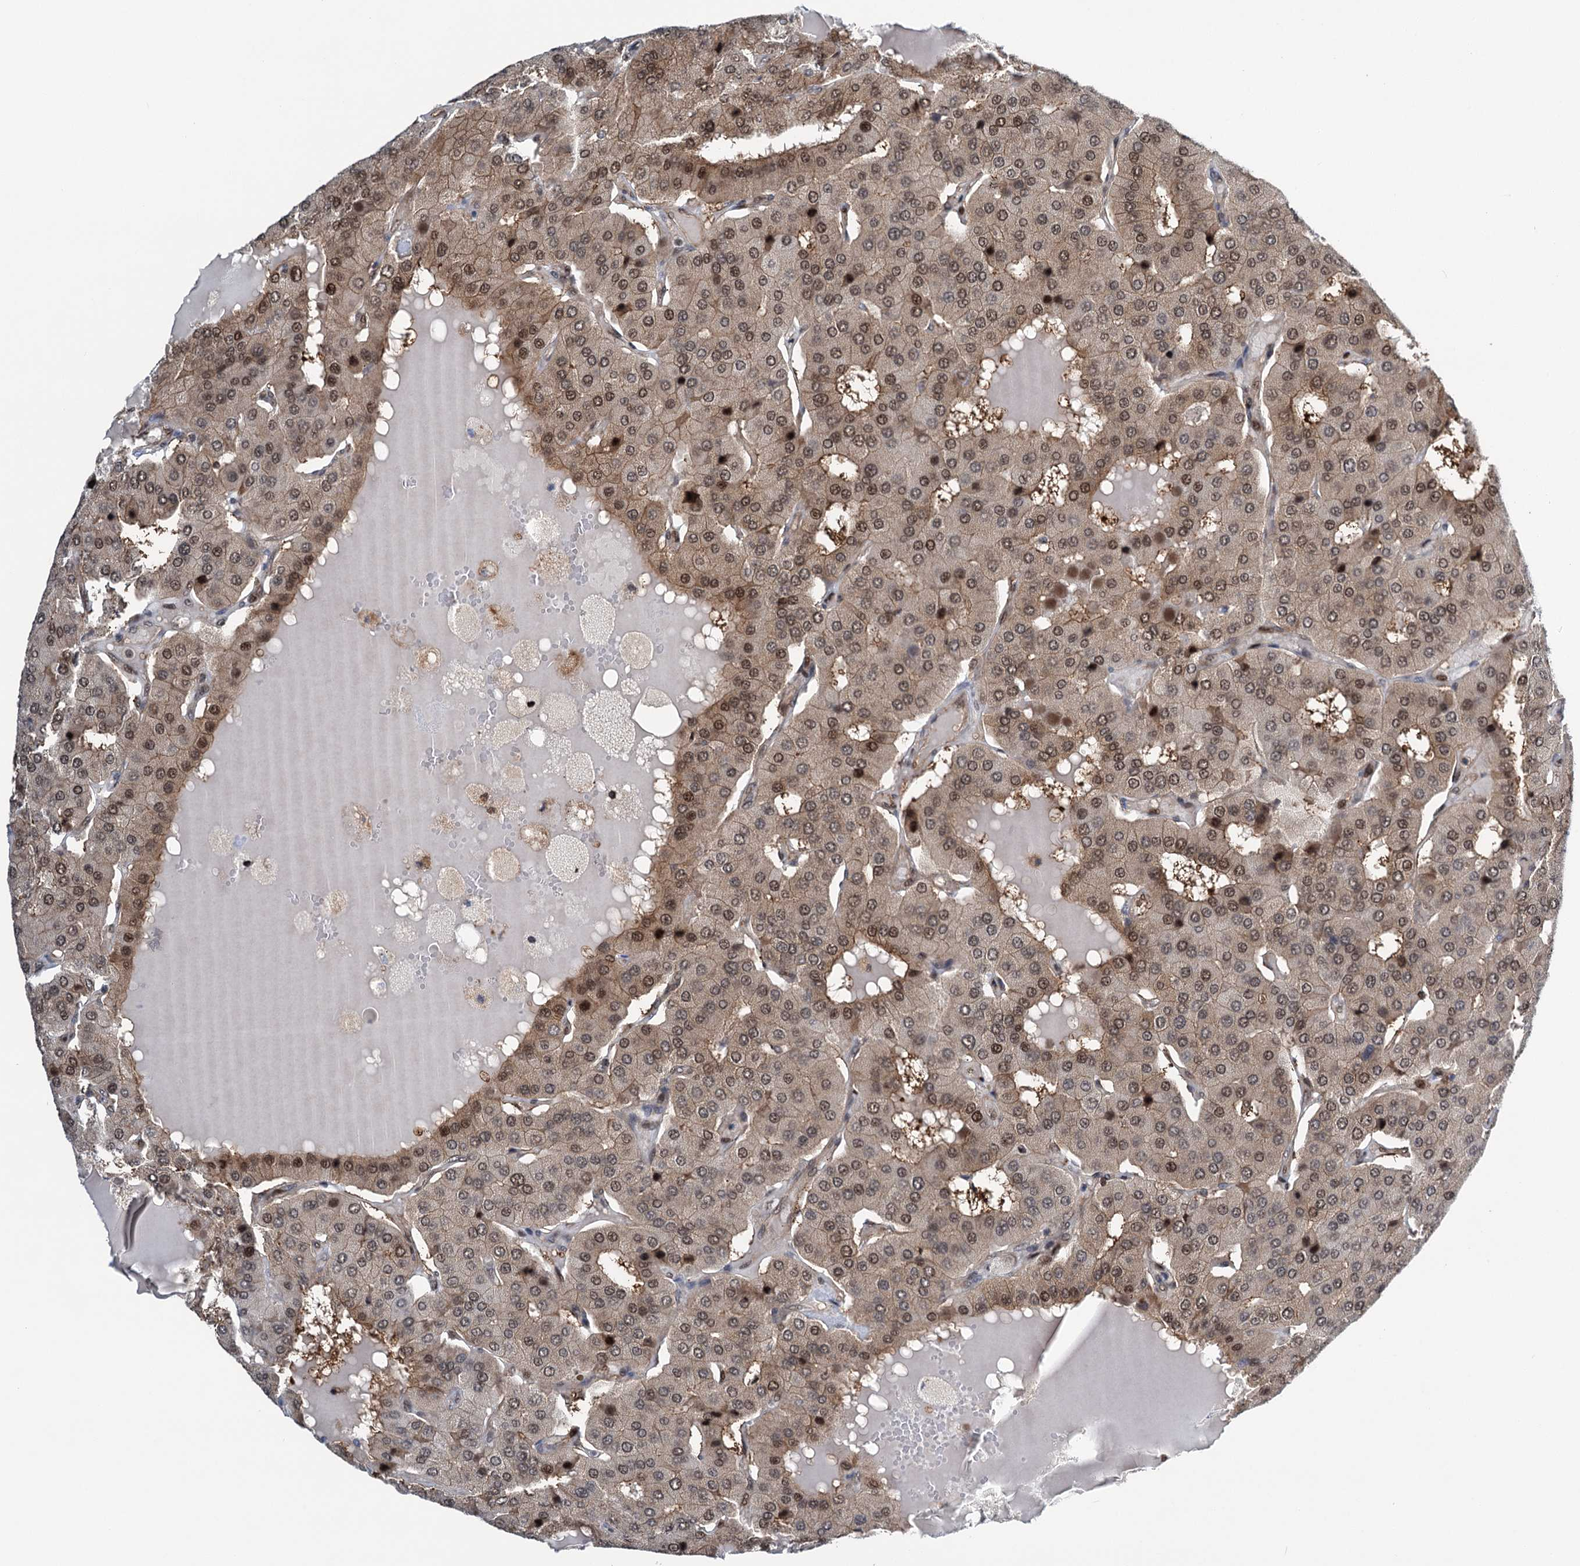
{"staining": {"intensity": "moderate", "quantity": ">75%", "location": "cytoplasmic/membranous,nuclear"}, "tissue": "parathyroid gland", "cell_type": "Glandular cells", "image_type": "normal", "snomed": [{"axis": "morphology", "description": "Normal tissue, NOS"}, {"axis": "morphology", "description": "Adenoma, NOS"}, {"axis": "topography", "description": "Parathyroid gland"}], "caption": "This is an image of immunohistochemistry staining of benign parathyroid gland, which shows moderate positivity in the cytoplasmic/membranous,nuclear of glandular cells.", "gene": "GPBP1", "patient": {"sex": "female", "age": 86}}